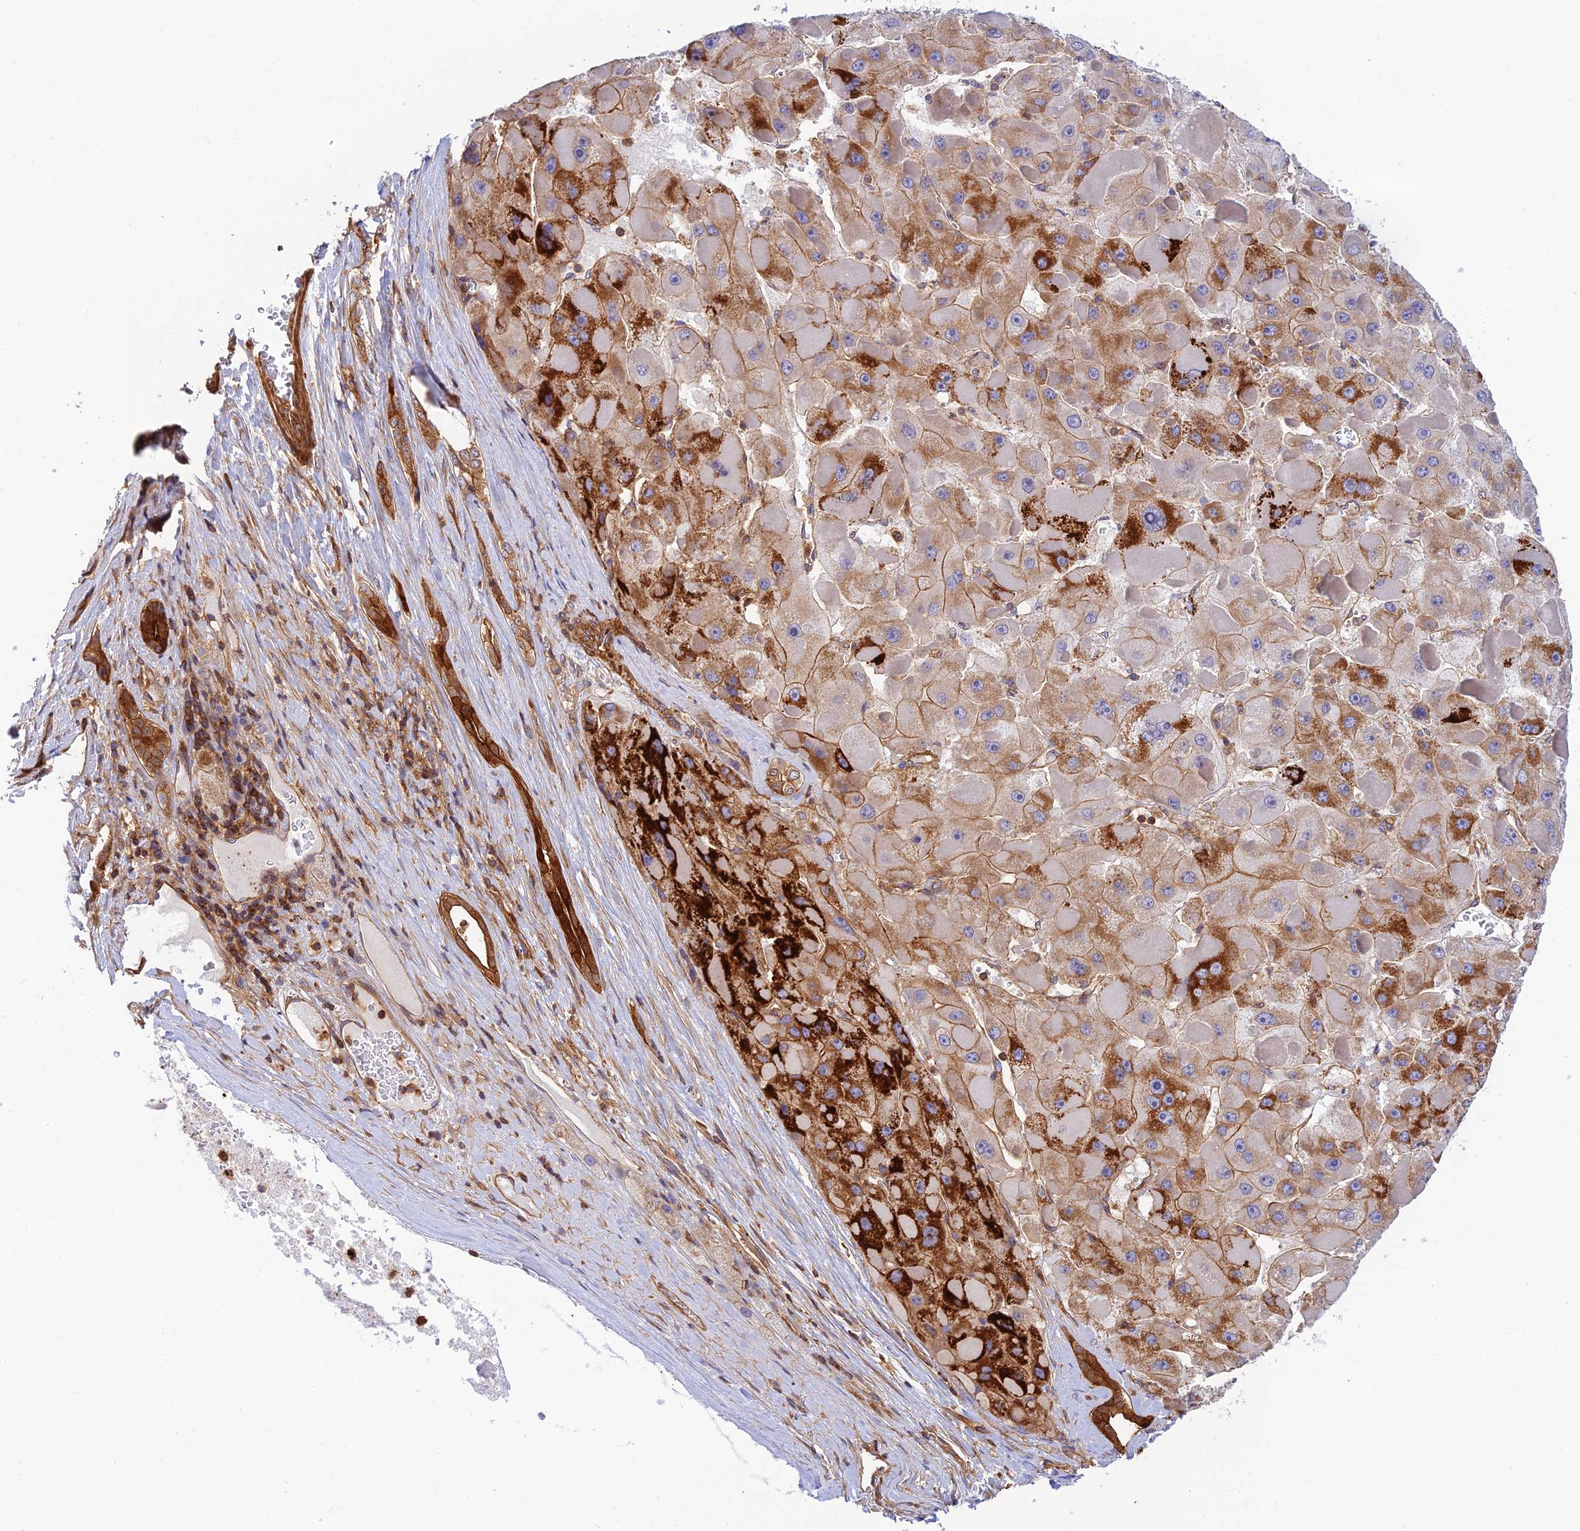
{"staining": {"intensity": "strong", "quantity": "<25%", "location": "cytoplasmic/membranous"}, "tissue": "liver cancer", "cell_type": "Tumor cells", "image_type": "cancer", "snomed": [{"axis": "morphology", "description": "Carcinoma, Hepatocellular, NOS"}, {"axis": "topography", "description": "Liver"}], "caption": "The photomicrograph exhibits staining of liver hepatocellular carcinoma, revealing strong cytoplasmic/membranous protein expression (brown color) within tumor cells.", "gene": "PPP1R12C", "patient": {"sex": "female", "age": 73}}